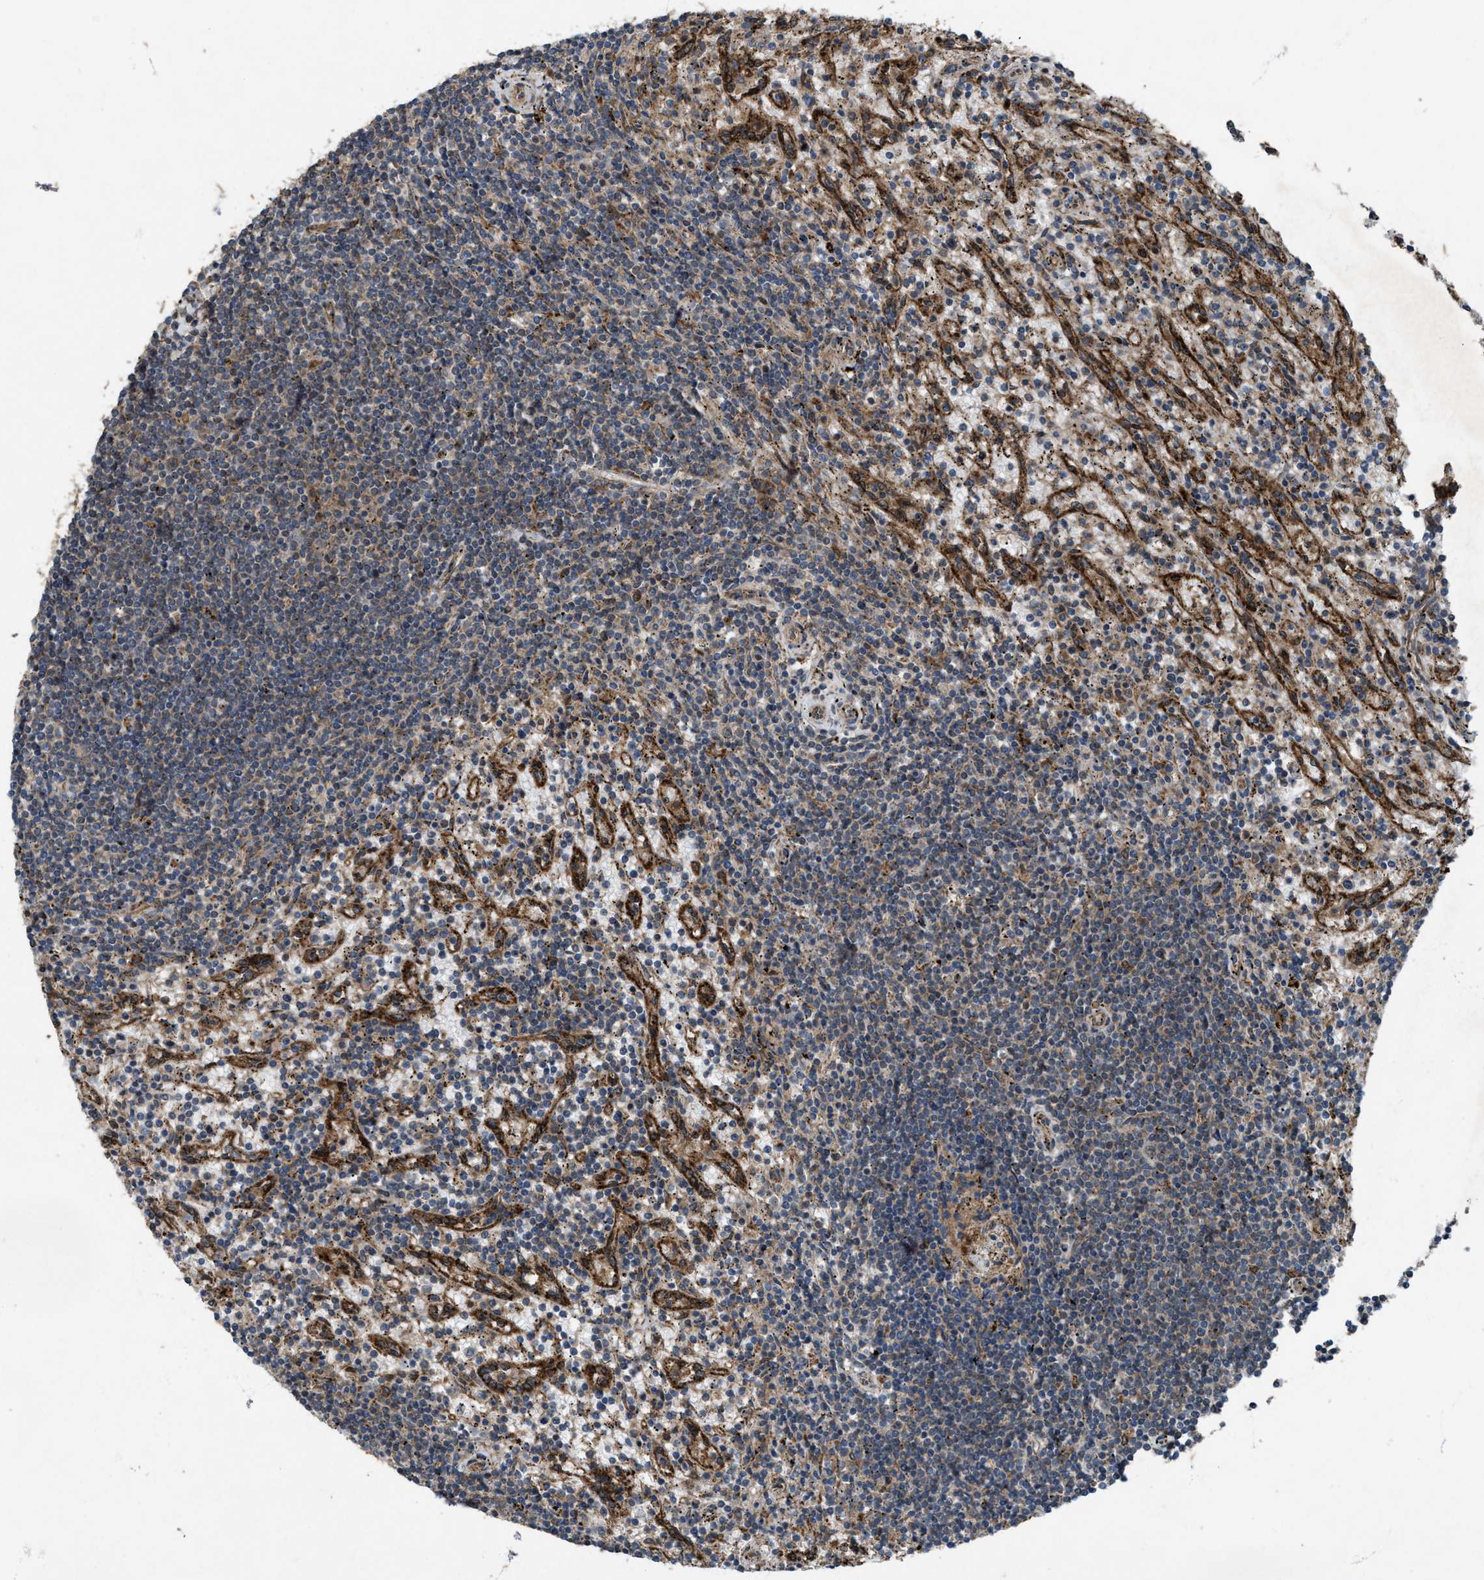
{"staining": {"intensity": "weak", "quantity": "<25%", "location": "cytoplasmic/membranous"}, "tissue": "lymphoma", "cell_type": "Tumor cells", "image_type": "cancer", "snomed": [{"axis": "morphology", "description": "Malignant lymphoma, non-Hodgkin's type, Low grade"}, {"axis": "topography", "description": "Spleen"}], "caption": "The immunohistochemistry image has no significant expression in tumor cells of malignant lymphoma, non-Hodgkin's type (low-grade) tissue.", "gene": "LRRC72", "patient": {"sex": "male", "age": 76}}